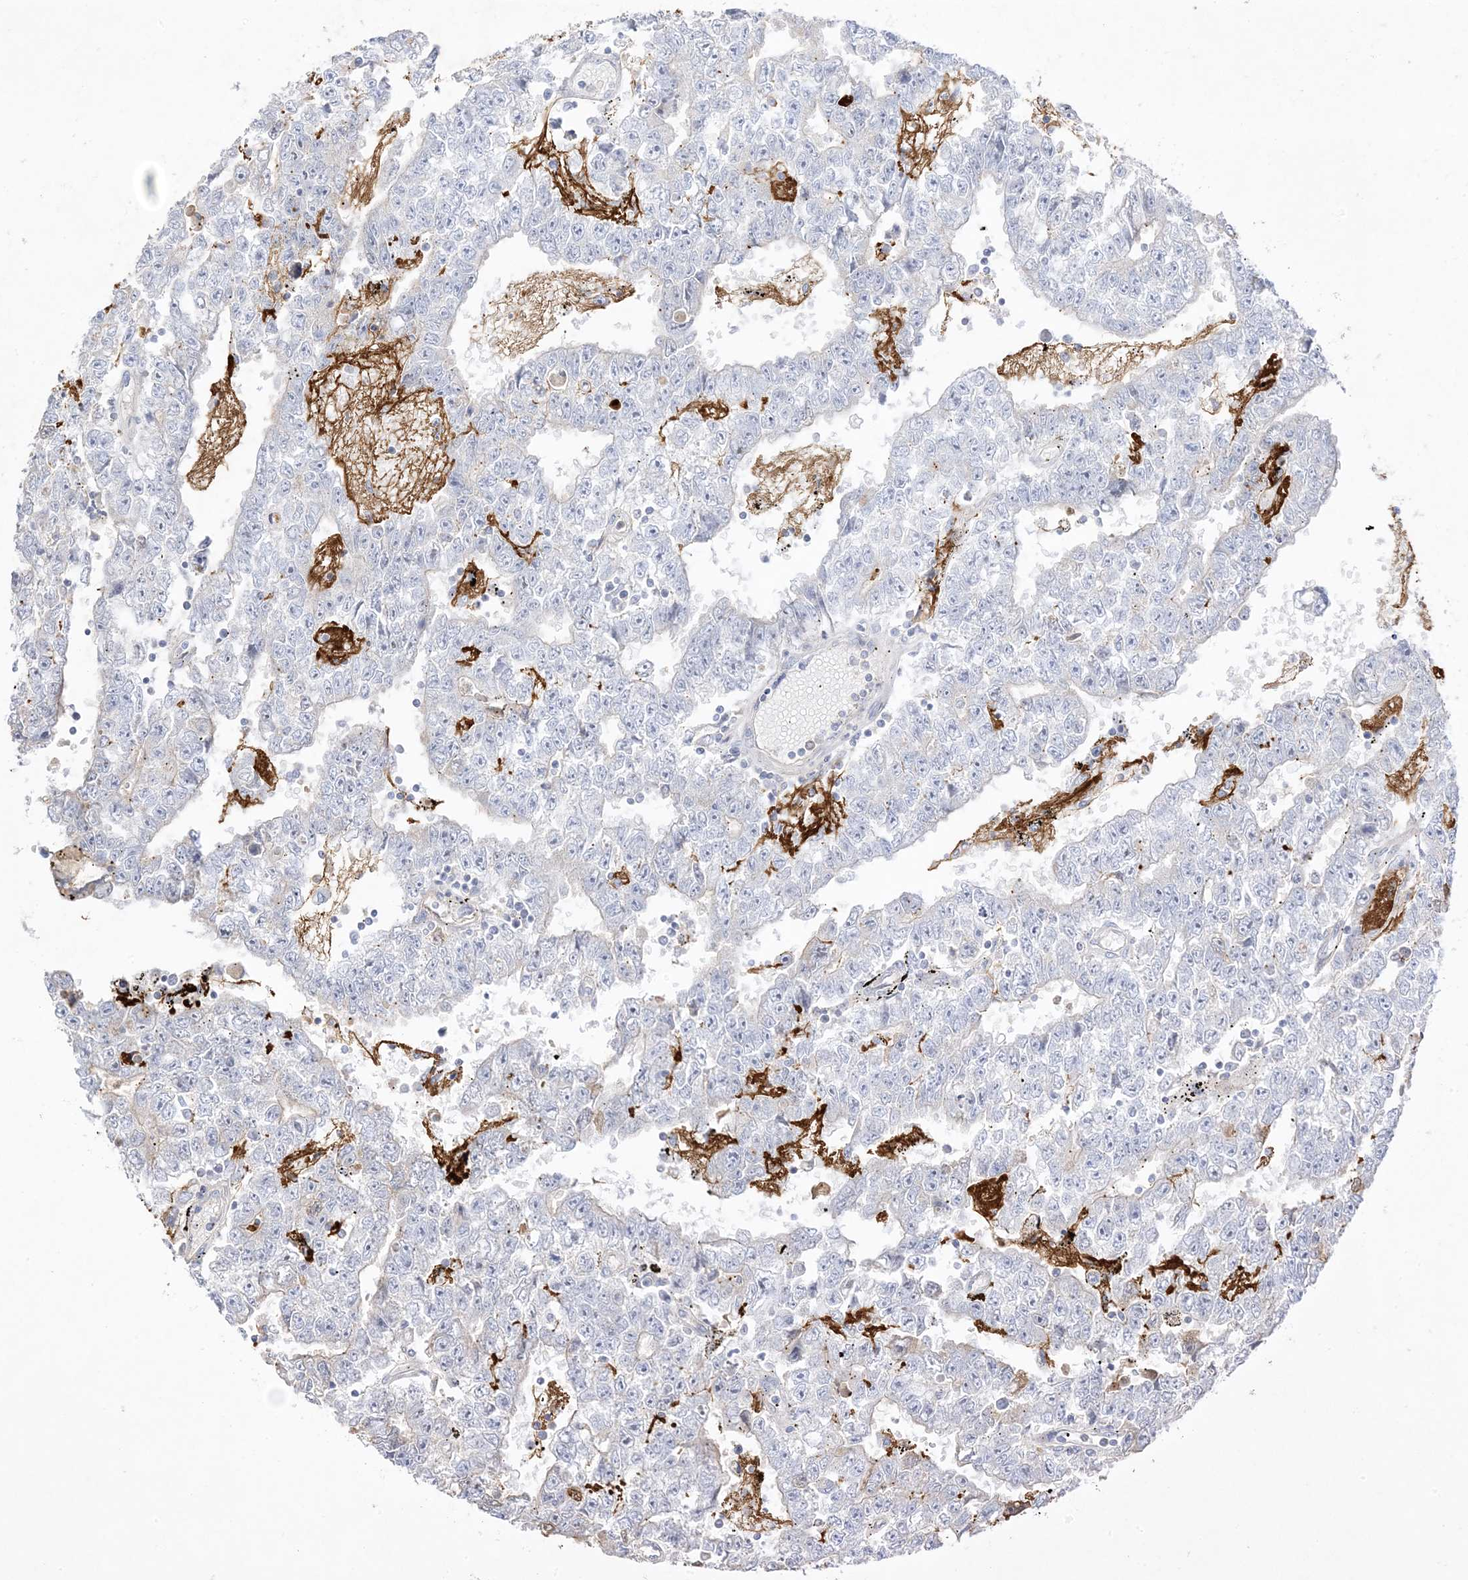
{"staining": {"intensity": "negative", "quantity": "none", "location": "none"}, "tissue": "testis cancer", "cell_type": "Tumor cells", "image_type": "cancer", "snomed": [{"axis": "morphology", "description": "Carcinoma, Embryonal, NOS"}, {"axis": "topography", "description": "Testis"}], "caption": "This photomicrograph is of embryonal carcinoma (testis) stained with immunohistochemistry to label a protein in brown with the nuclei are counter-stained blue. There is no staining in tumor cells.", "gene": "TRANK1", "patient": {"sex": "male", "age": 25}}